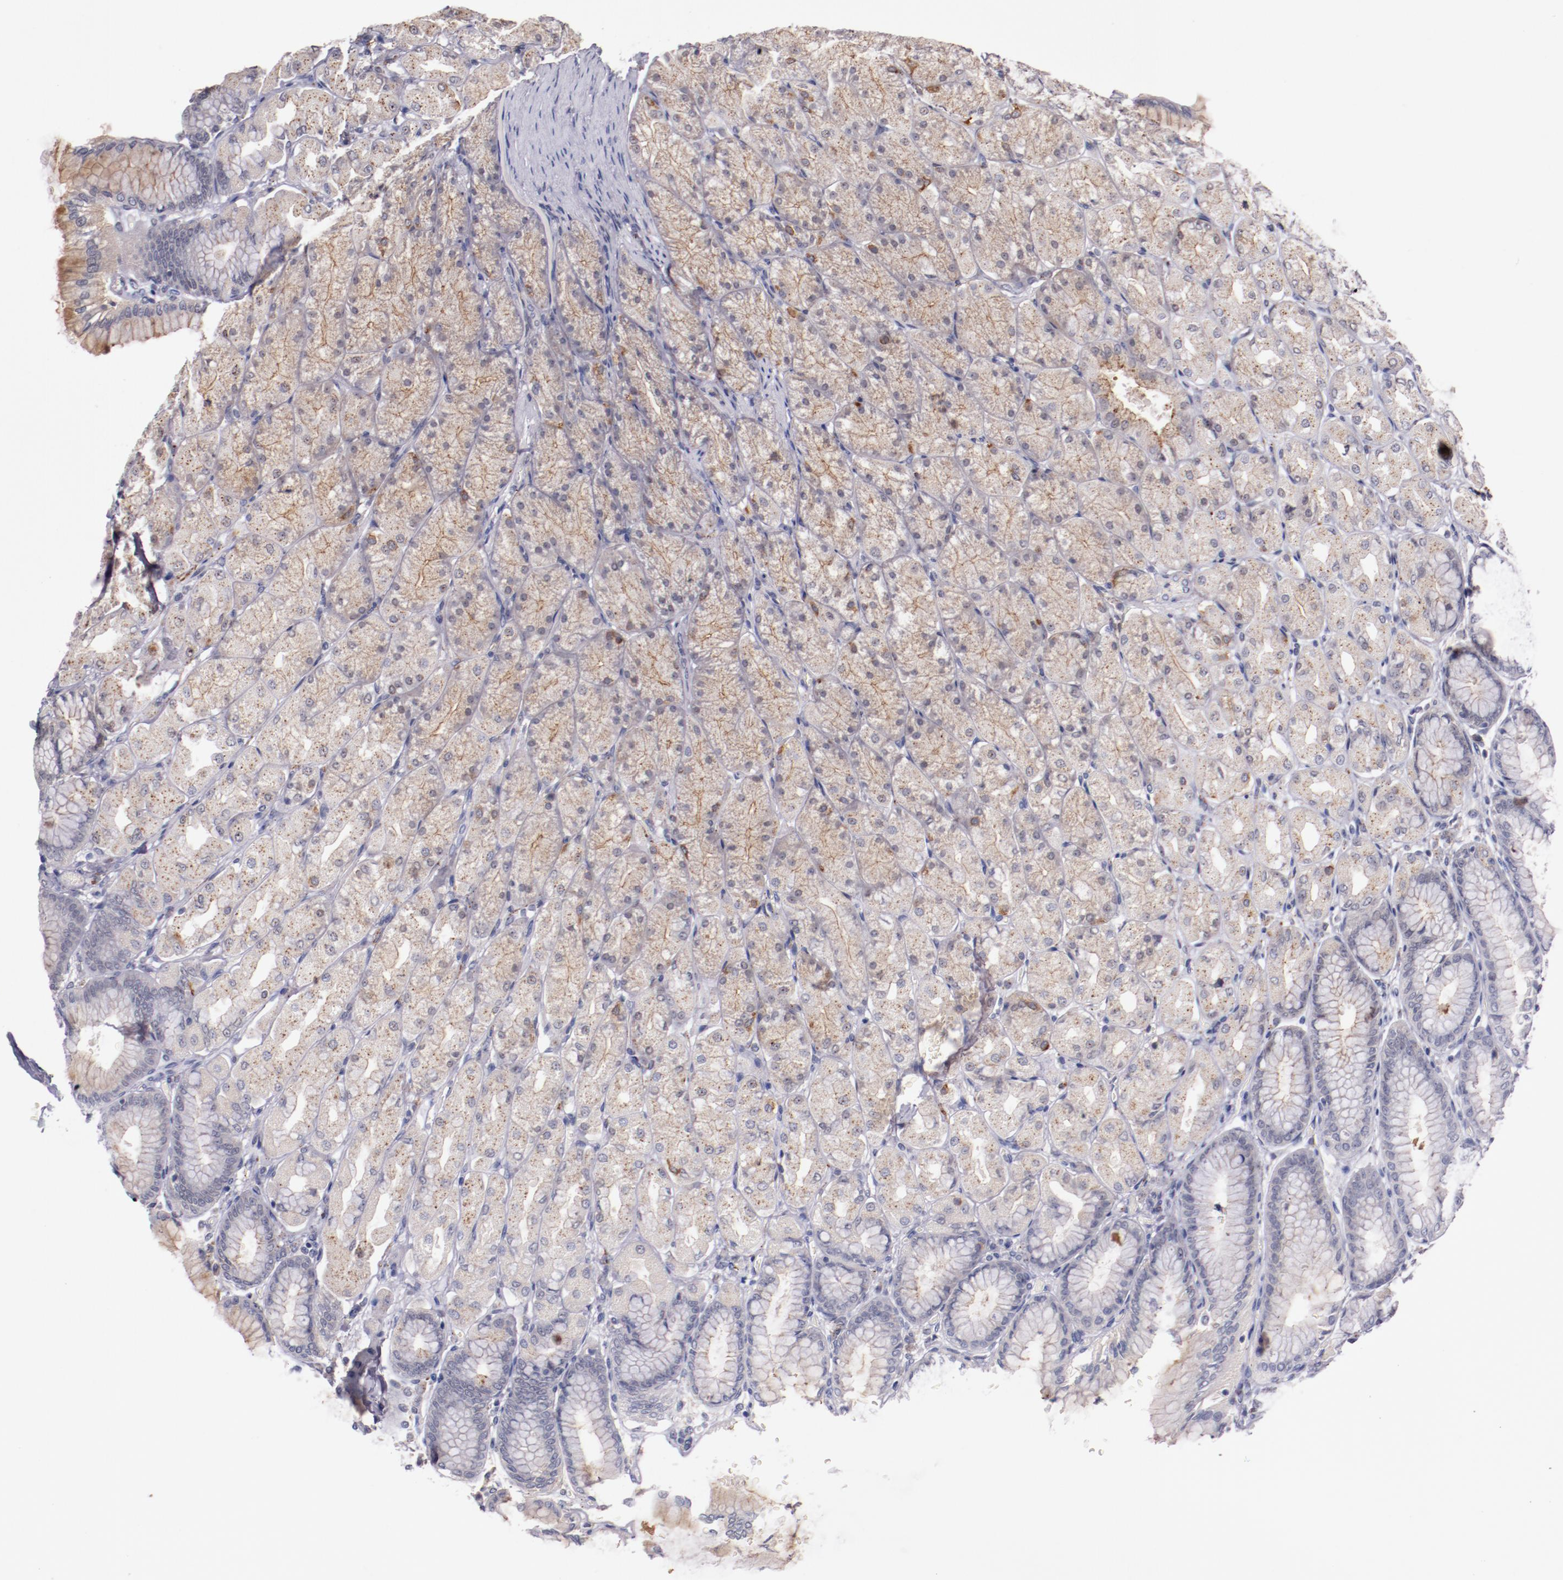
{"staining": {"intensity": "weak", "quantity": ">75%", "location": "cytoplasmic/membranous"}, "tissue": "stomach", "cell_type": "Glandular cells", "image_type": "normal", "snomed": [{"axis": "morphology", "description": "Normal tissue, NOS"}, {"axis": "topography", "description": "Stomach, upper"}], "caption": "An immunohistochemistry image of benign tissue is shown. Protein staining in brown labels weak cytoplasmic/membranous positivity in stomach within glandular cells. (DAB IHC, brown staining for protein, blue staining for nuclei).", "gene": "SYP", "patient": {"sex": "female", "age": 56}}